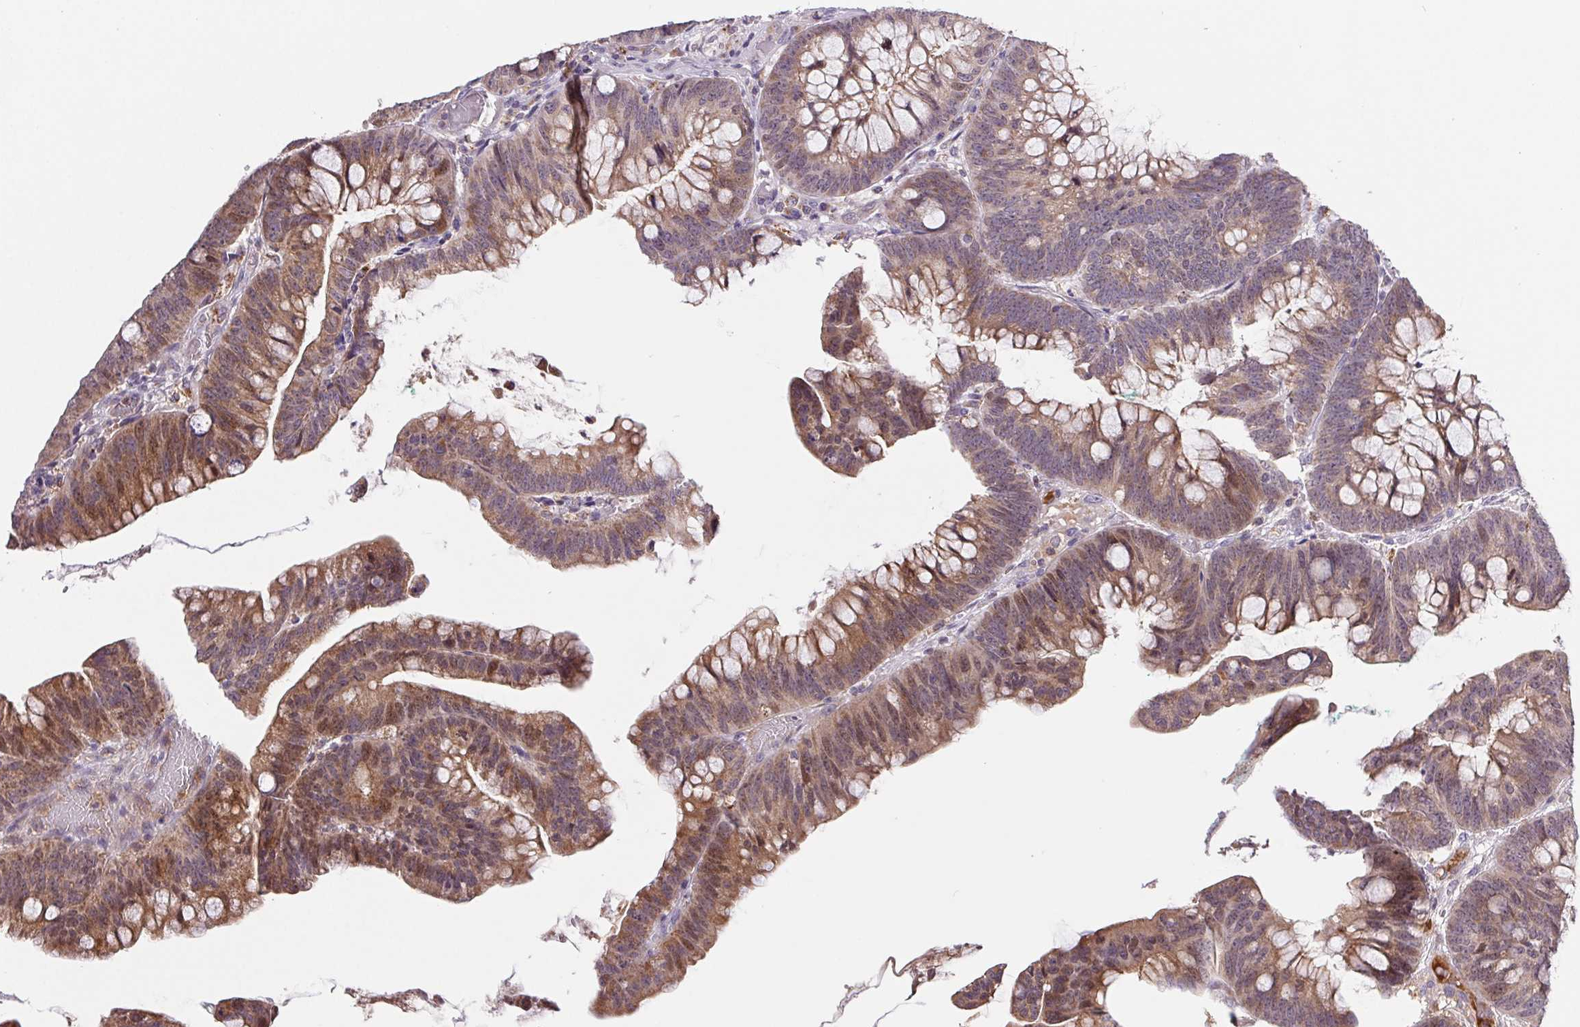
{"staining": {"intensity": "moderate", "quantity": "25%-75%", "location": "cytoplasmic/membranous,nuclear"}, "tissue": "colorectal cancer", "cell_type": "Tumor cells", "image_type": "cancer", "snomed": [{"axis": "morphology", "description": "Adenocarcinoma, NOS"}, {"axis": "topography", "description": "Colon"}], "caption": "Protein expression analysis of human colorectal cancer reveals moderate cytoplasmic/membranous and nuclear expression in approximately 25%-75% of tumor cells.", "gene": "EMC6", "patient": {"sex": "male", "age": 62}}